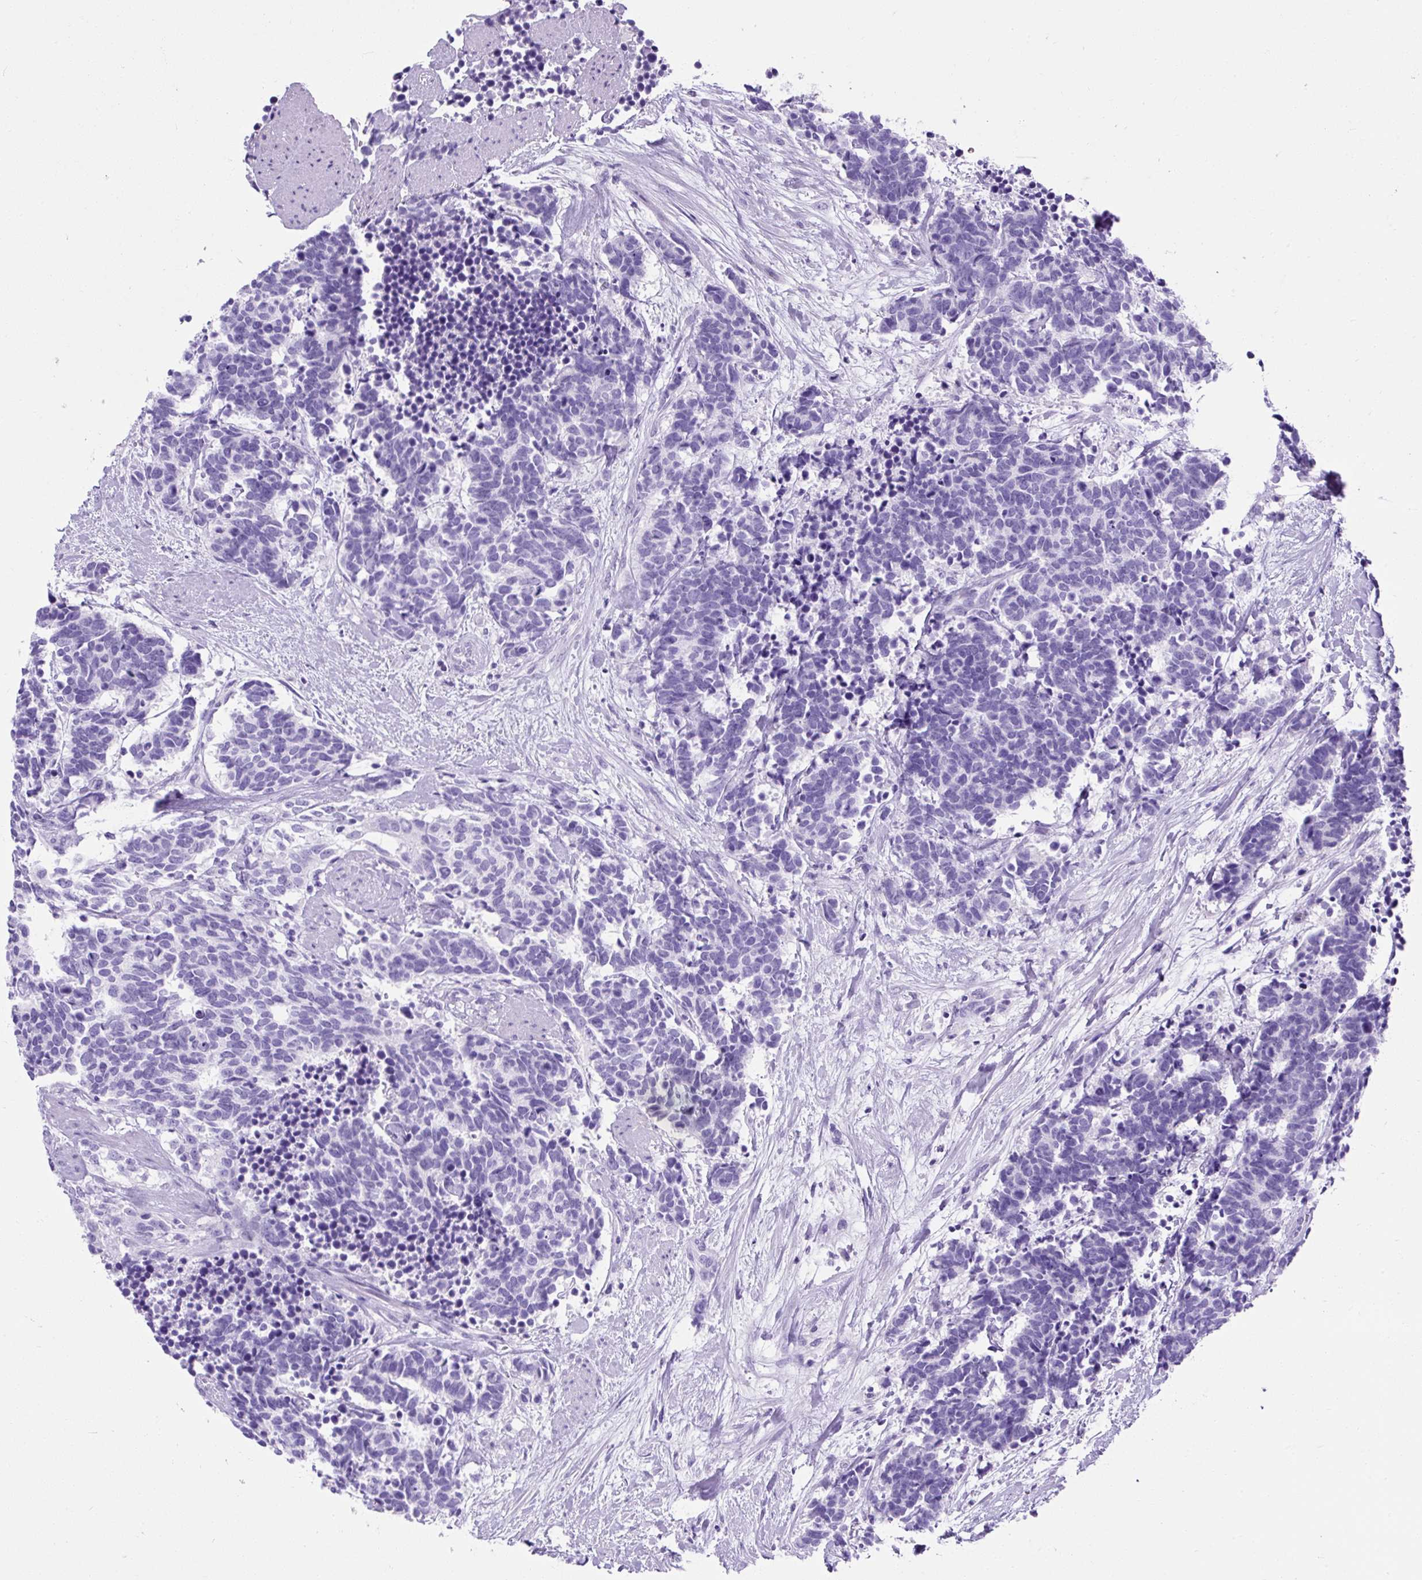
{"staining": {"intensity": "negative", "quantity": "none", "location": "none"}, "tissue": "carcinoid", "cell_type": "Tumor cells", "image_type": "cancer", "snomed": [{"axis": "morphology", "description": "Carcinoma, NOS"}, {"axis": "morphology", "description": "Carcinoid, malignant, NOS"}, {"axis": "topography", "description": "Prostate"}], "caption": "A micrograph of human carcinoma is negative for staining in tumor cells.", "gene": "KRT12", "patient": {"sex": "male", "age": 57}}